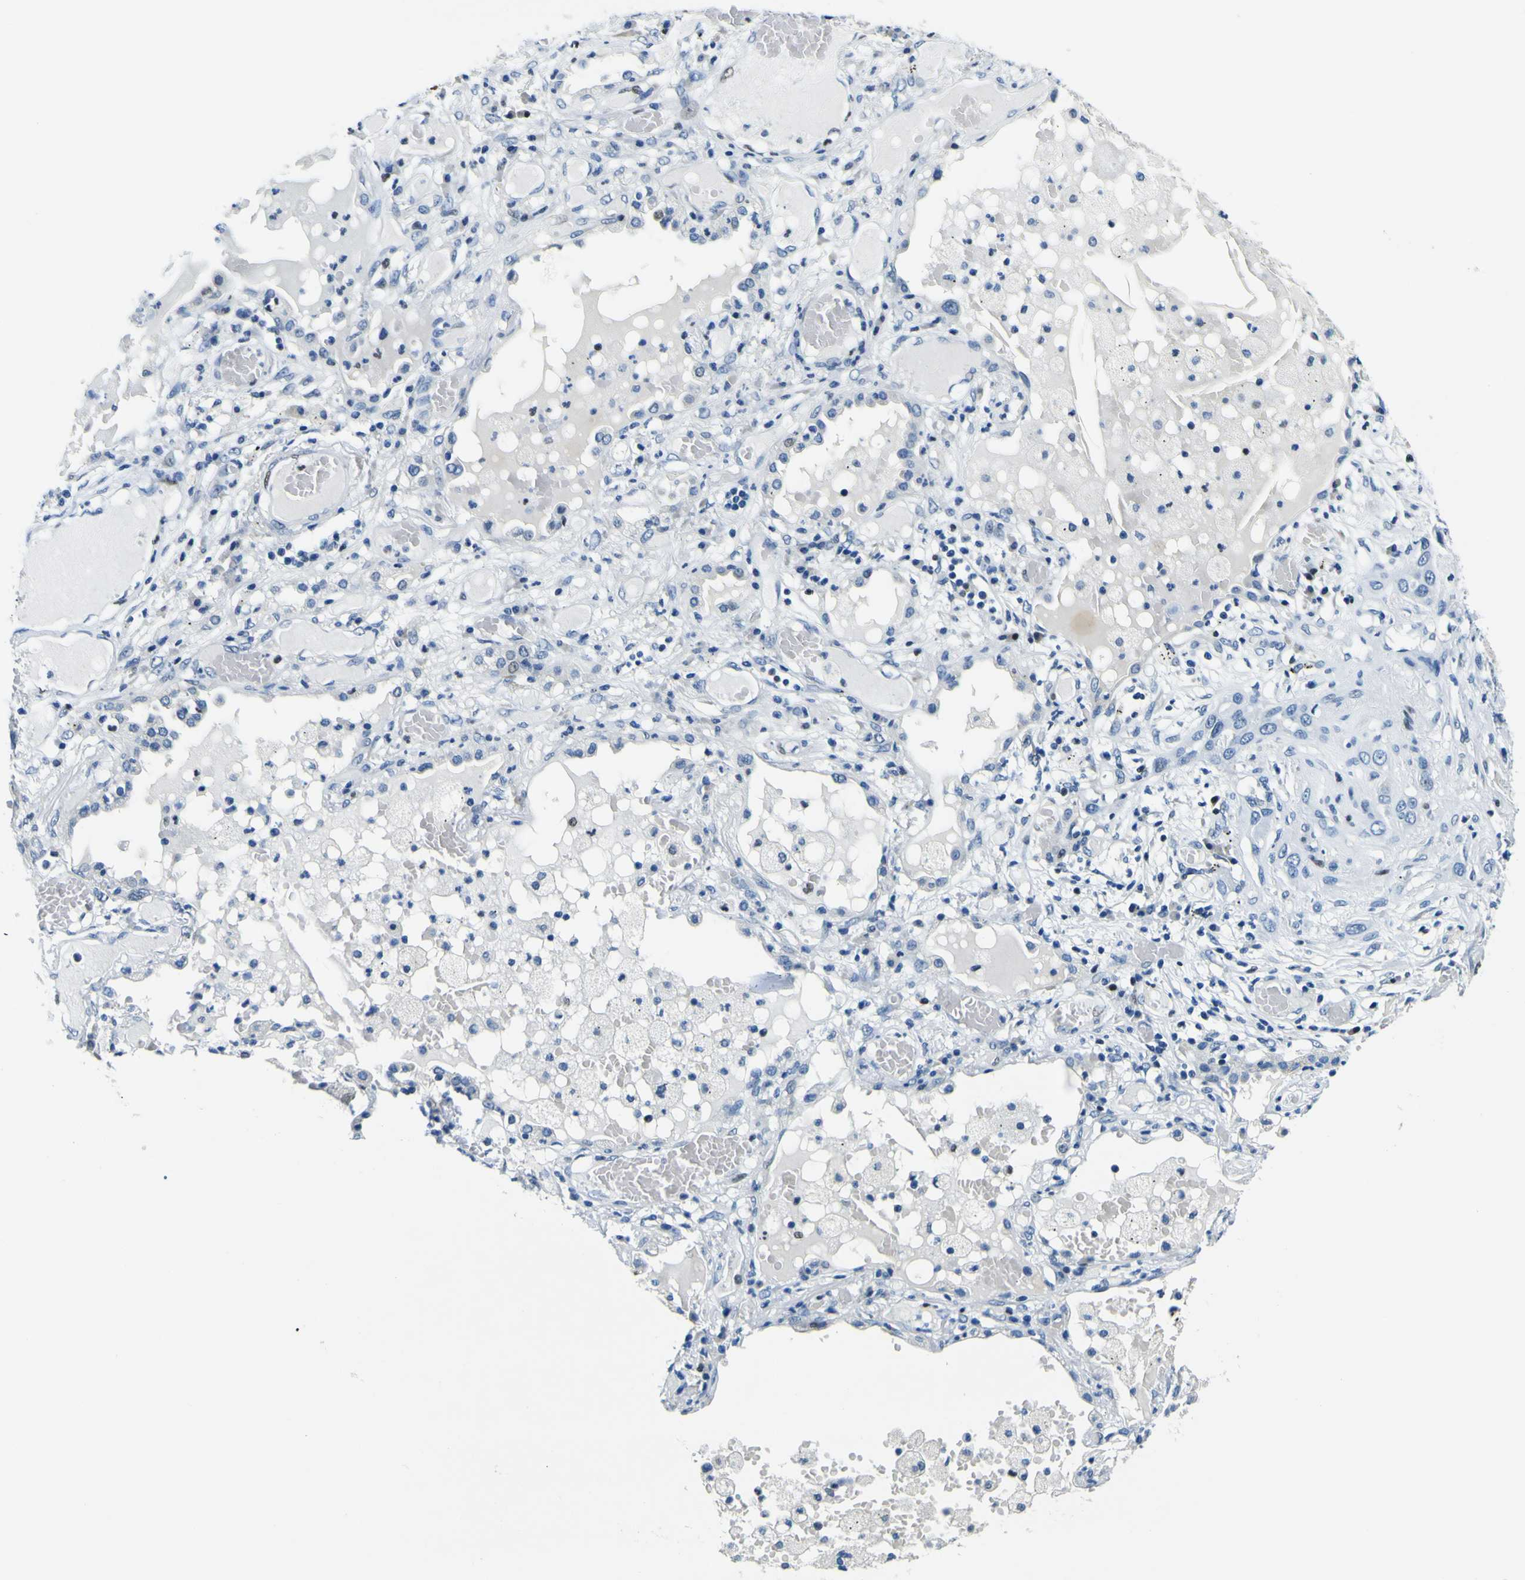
{"staining": {"intensity": "negative", "quantity": "none", "location": "none"}, "tissue": "lung cancer", "cell_type": "Tumor cells", "image_type": "cancer", "snomed": [{"axis": "morphology", "description": "Squamous cell carcinoma, NOS"}, {"axis": "topography", "description": "Lung"}], "caption": "Human lung cancer (squamous cell carcinoma) stained for a protein using IHC displays no positivity in tumor cells.", "gene": "SP1", "patient": {"sex": "male", "age": 71}}